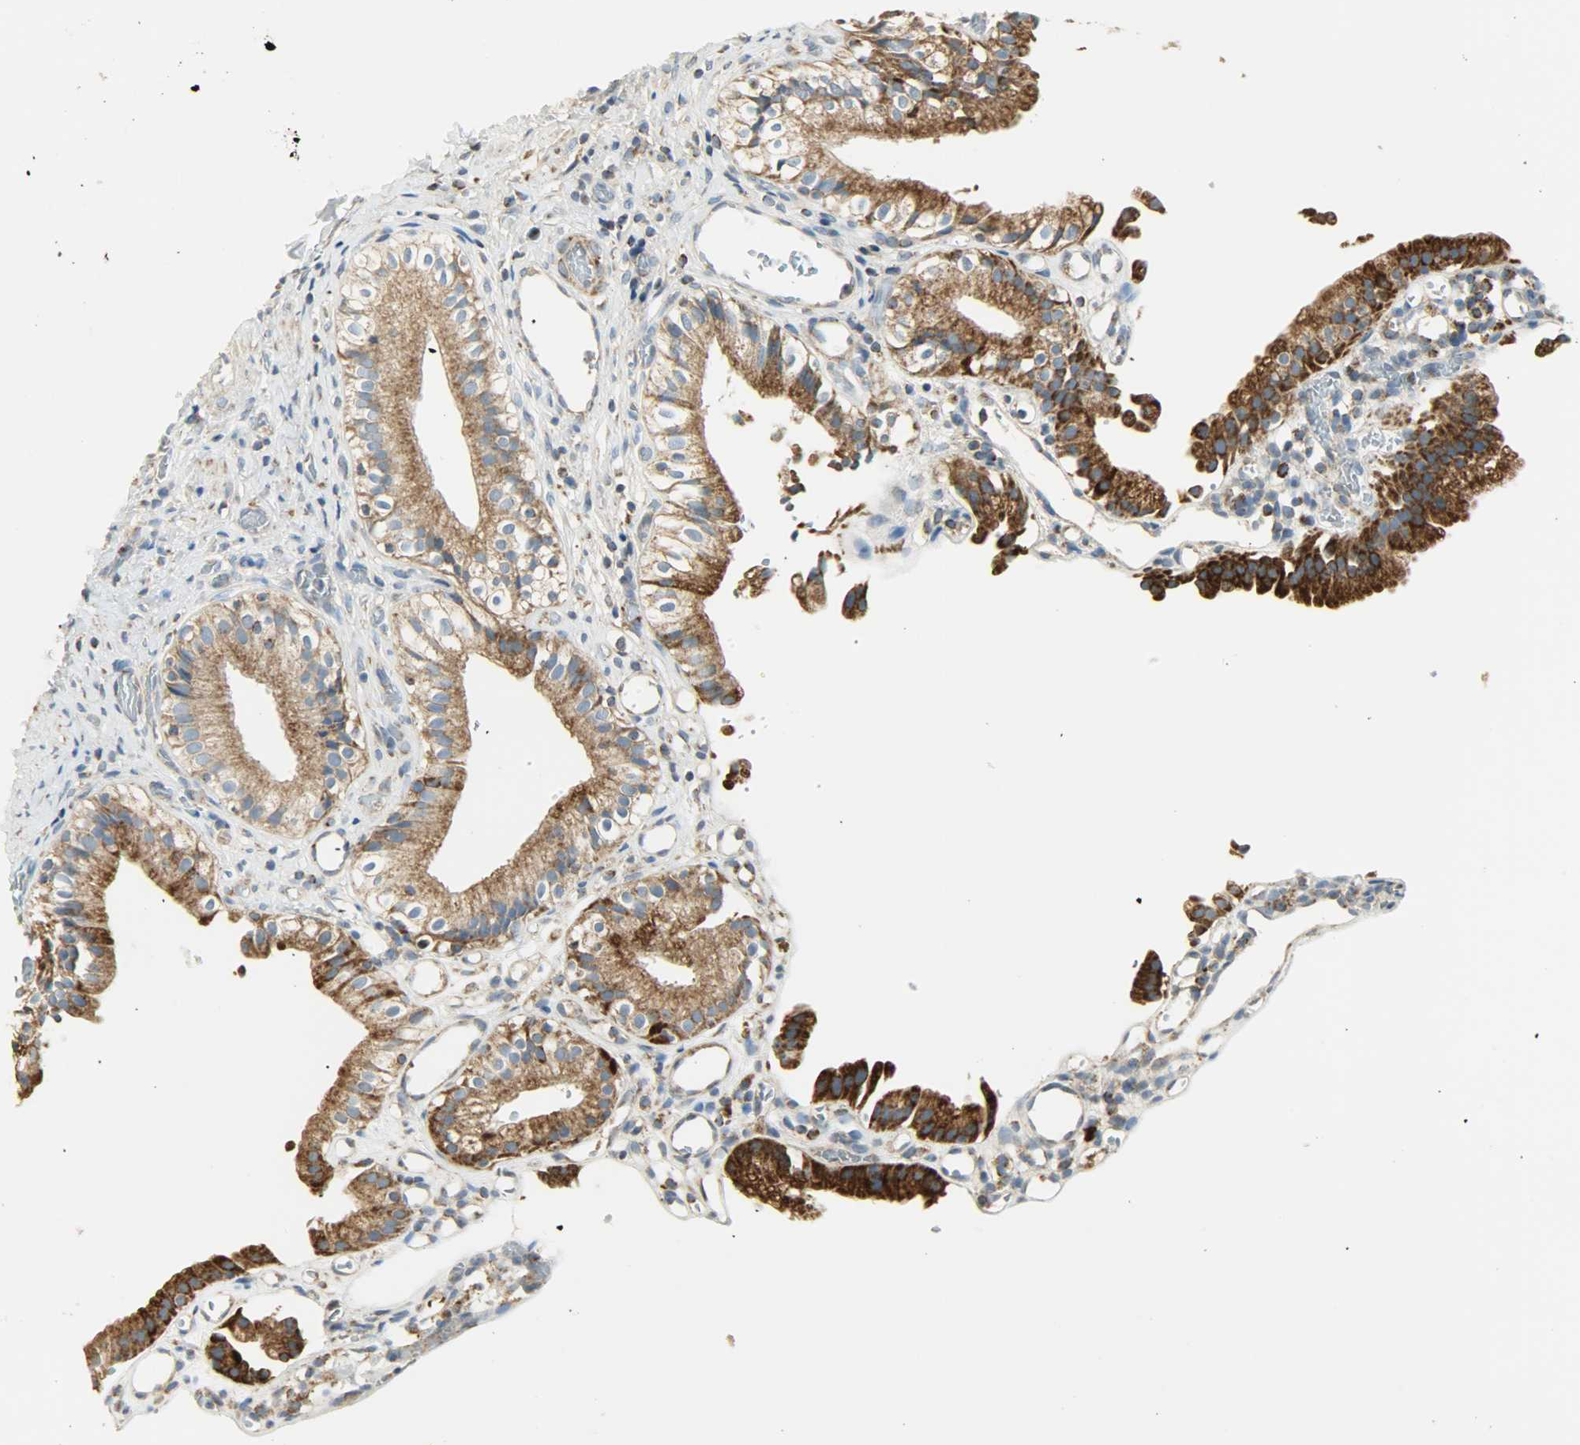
{"staining": {"intensity": "strong", "quantity": ">75%", "location": "cytoplasmic/membranous"}, "tissue": "gallbladder", "cell_type": "Glandular cells", "image_type": "normal", "snomed": [{"axis": "morphology", "description": "Normal tissue, NOS"}, {"axis": "topography", "description": "Gallbladder"}], "caption": "Gallbladder stained with DAB (3,3'-diaminobenzidine) immunohistochemistry displays high levels of strong cytoplasmic/membranous staining in approximately >75% of glandular cells.", "gene": "NNT", "patient": {"sex": "male", "age": 65}}